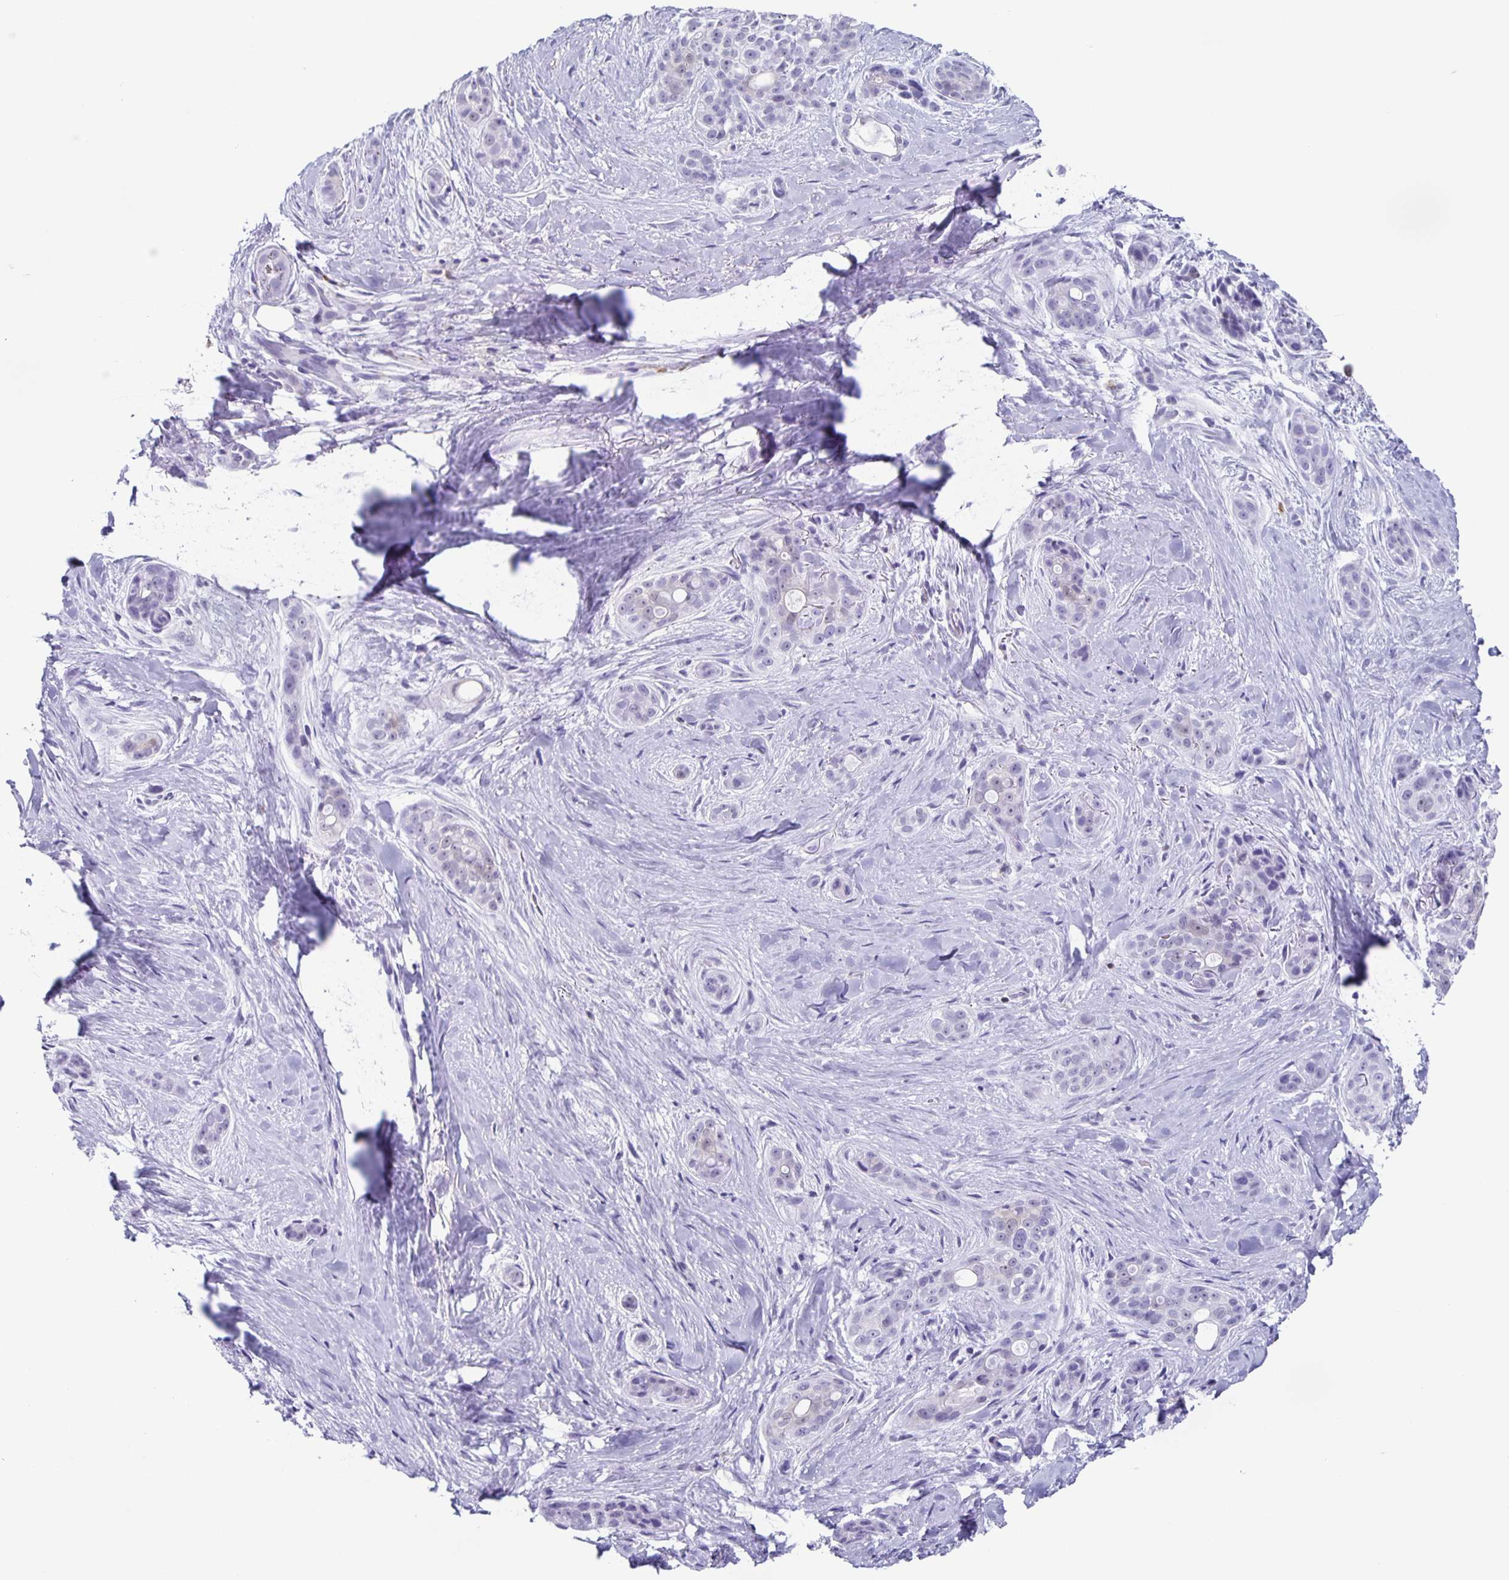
{"staining": {"intensity": "negative", "quantity": "none", "location": "none"}, "tissue": "skin cancer", "cell_type": "Tumor cells", "image_type": "cancer", "snomed": [{"axis": "morphology", "description": "Basal cell carcinoma"}, {"axis": "topography", "description": "Skin"}], "caption": "Tumor cells are negative for brown protein staining in skin cancer (basal cell carcinoma).", "gene": "TPPP", "patient": {"sex": "female", "age": 79}}